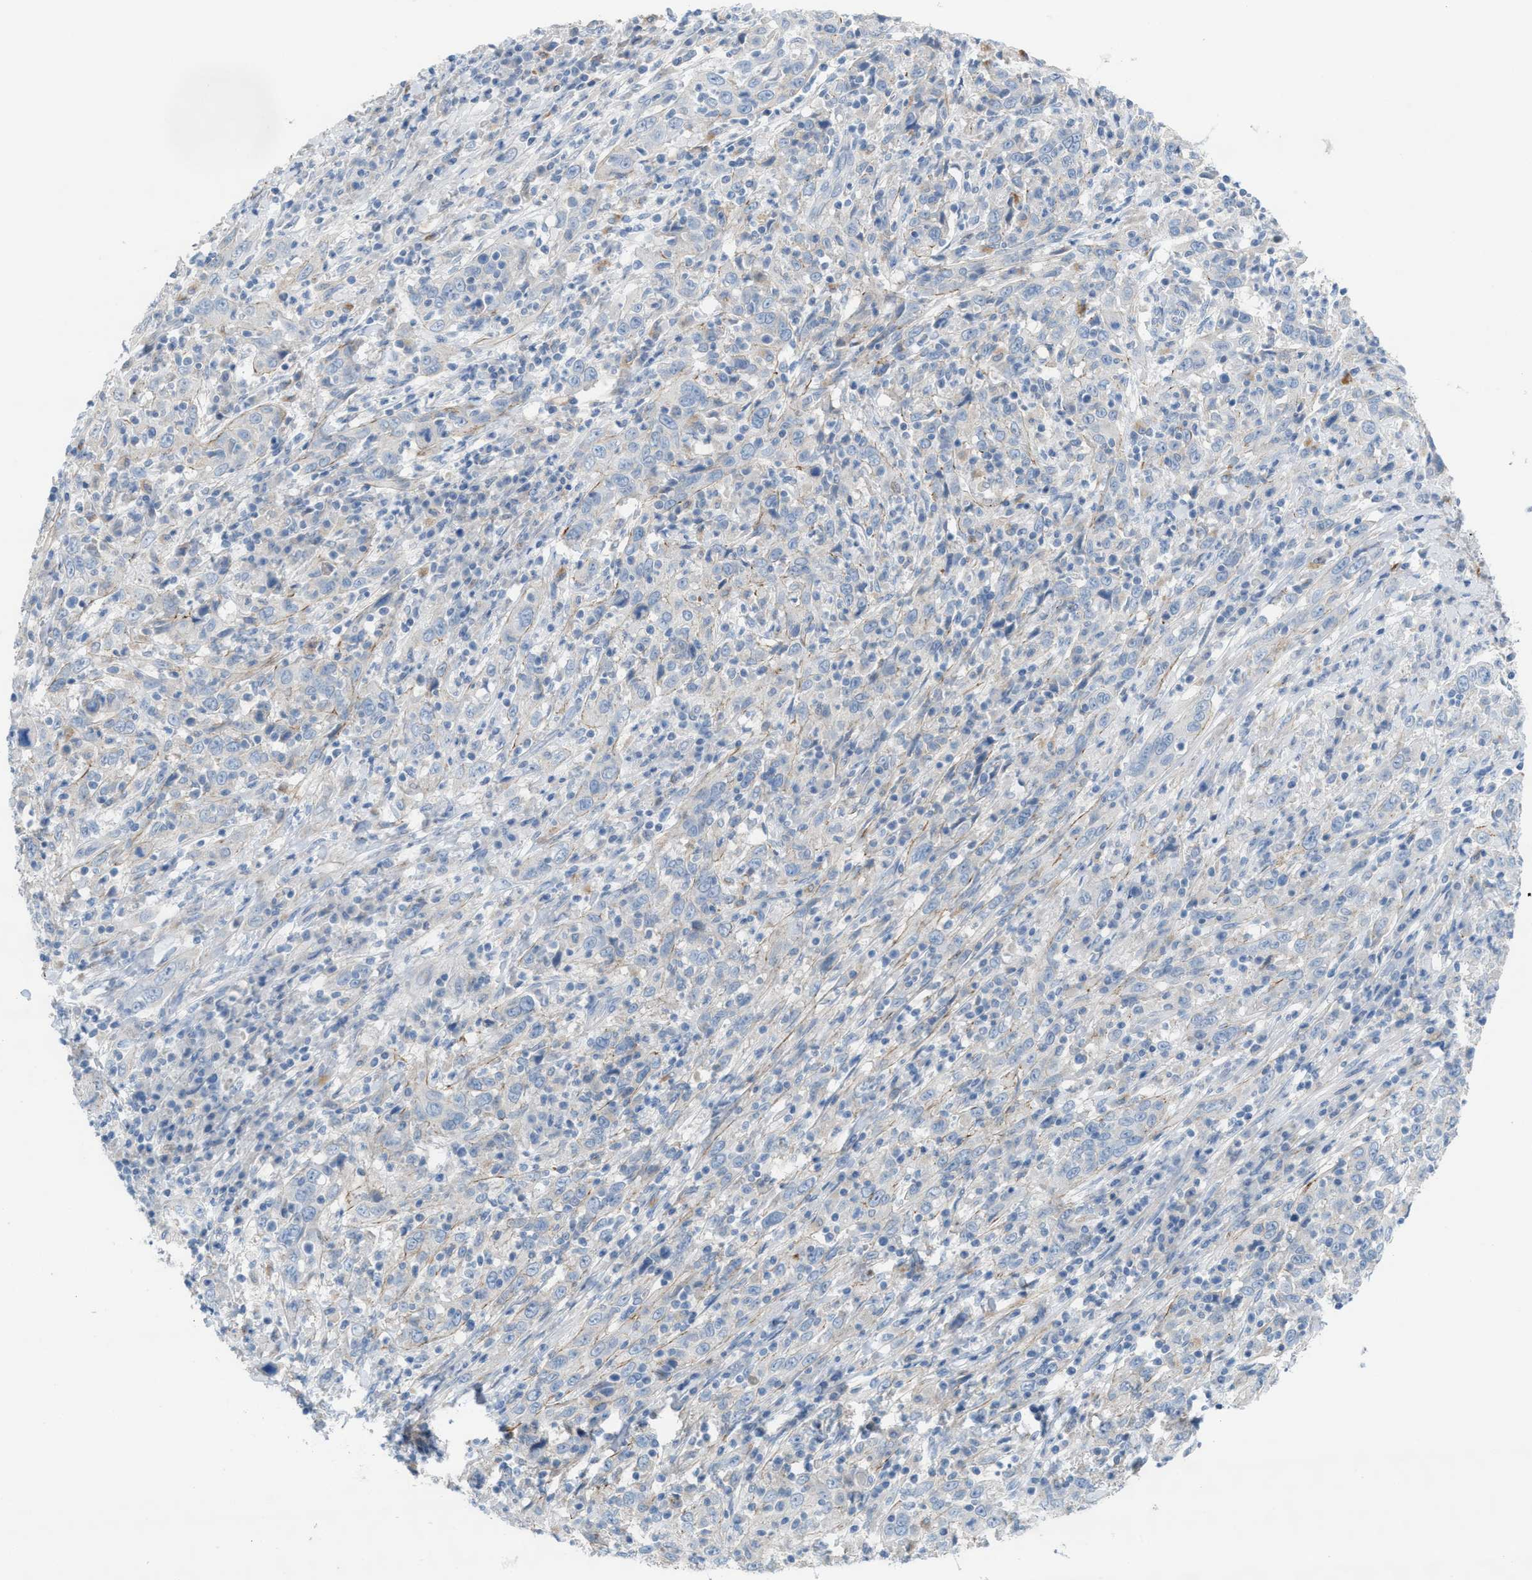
{"staining": {"intensity": "weak", "quantity": "<25%", "location": "cytoplasmic/membranous"}, "tissue": "cervical cancer", "cell_type": "Tumor cells", "image_type": "cancer", "snomed": [{"axis": "morphology", "description": "Squamous cell carcinoma, NOS"}, {"axis": "topography", "description": "Cervix"}], "caption": "DAB immunohistochemical staining of human cervical cancer (squamous cell carcinoma) demonstrates no significant staining in tumor cells.", "gene": "ASPA", "patient": {"sex": "female", "age": 46}}